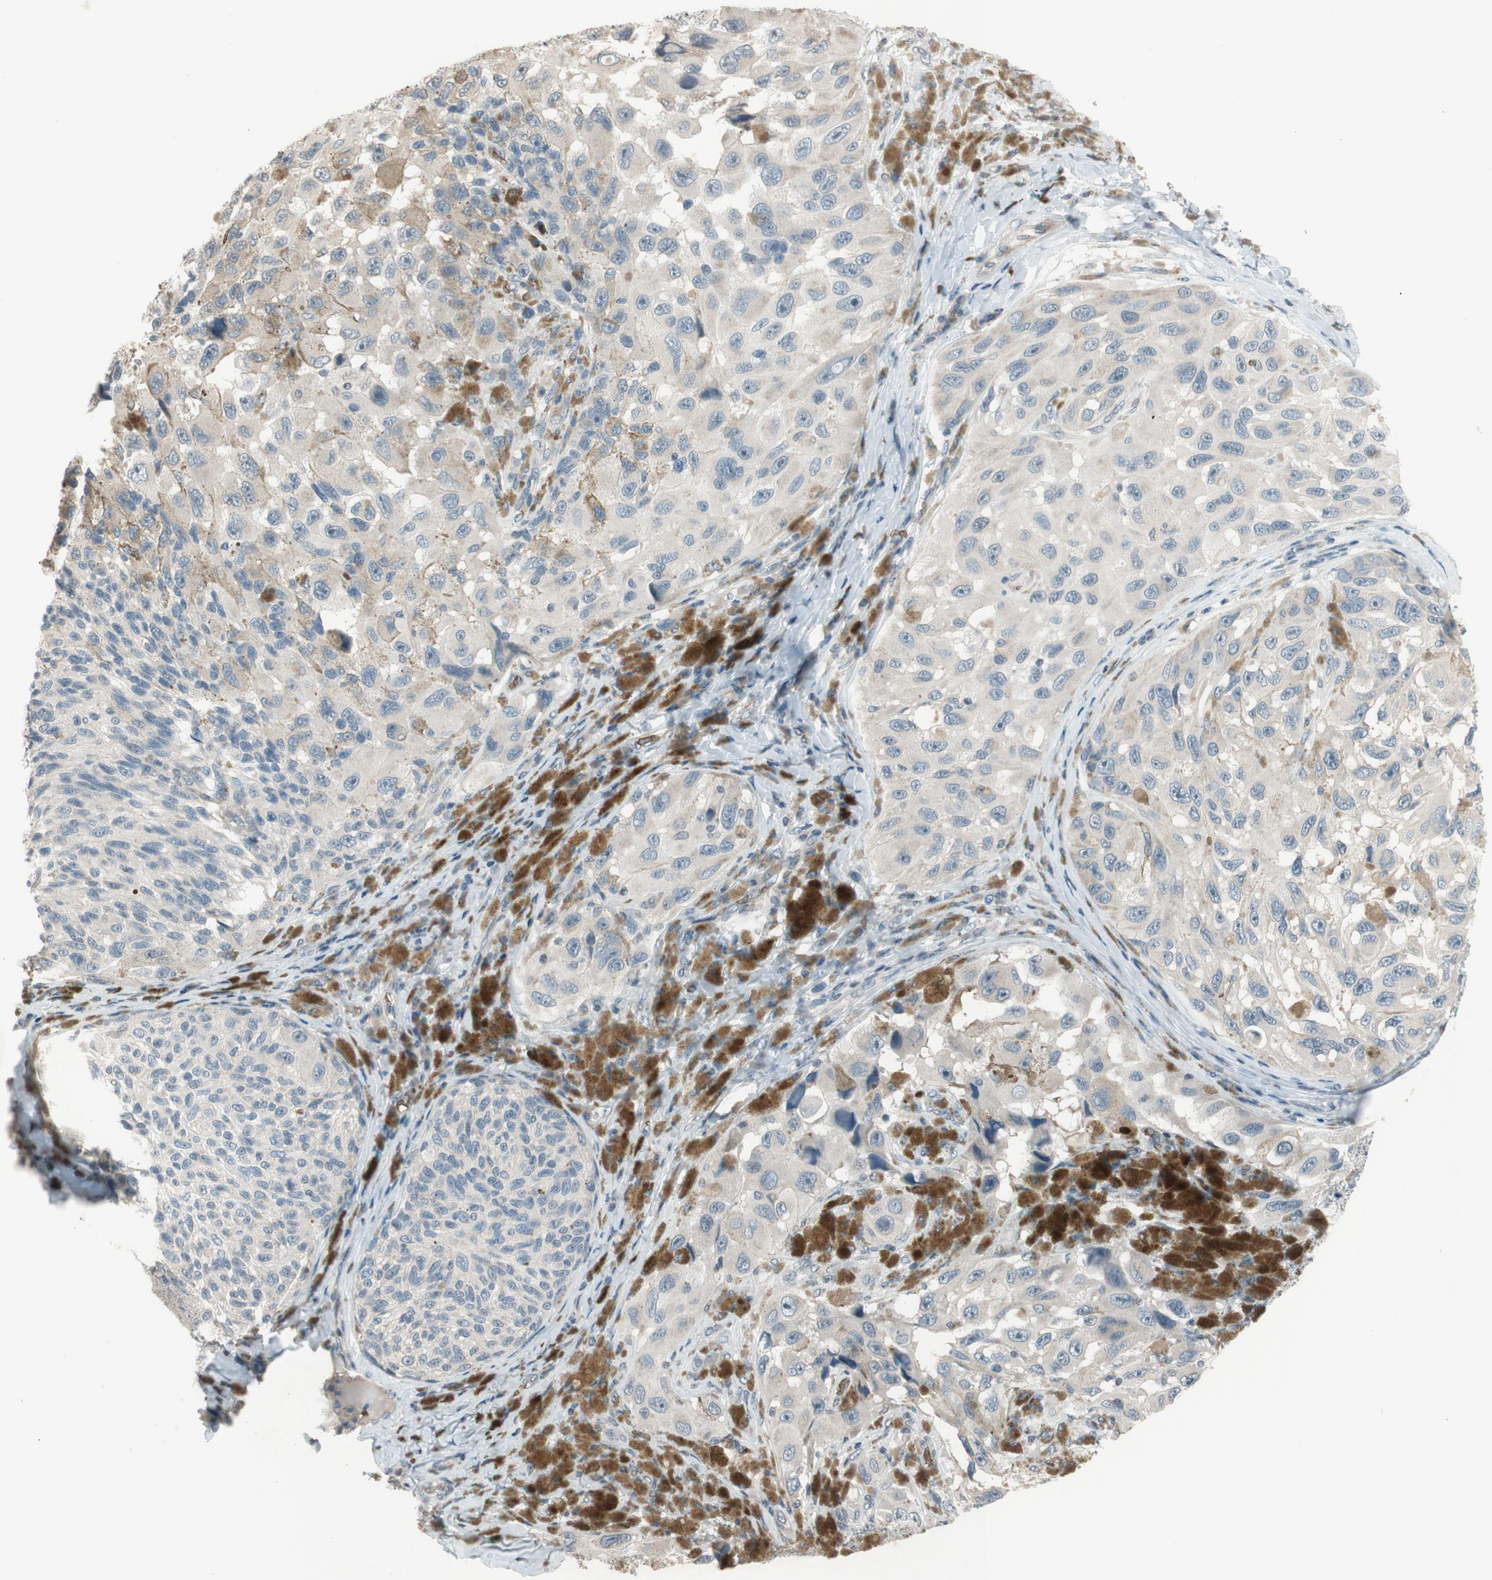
{"staining": {"intensity": "negative", "quantity": "none", "location": "none"}, "tissue": "melanoma", "cell_type": "Tumor cells", "image_type": "cancer", "snomed": [{"axis": "morphology", "description": "Malignant melanoma, NOS"}, {"axis": "topography", "description": "Skin"}], "caption": "Tumor cells are negative for brown protein staining in malignant melanoma. (Immunohistochemistry (ihc), brightfield microscopy, high magnification).", "gene": "GYPC", "patient": {"sex": "female", "age": 73}}